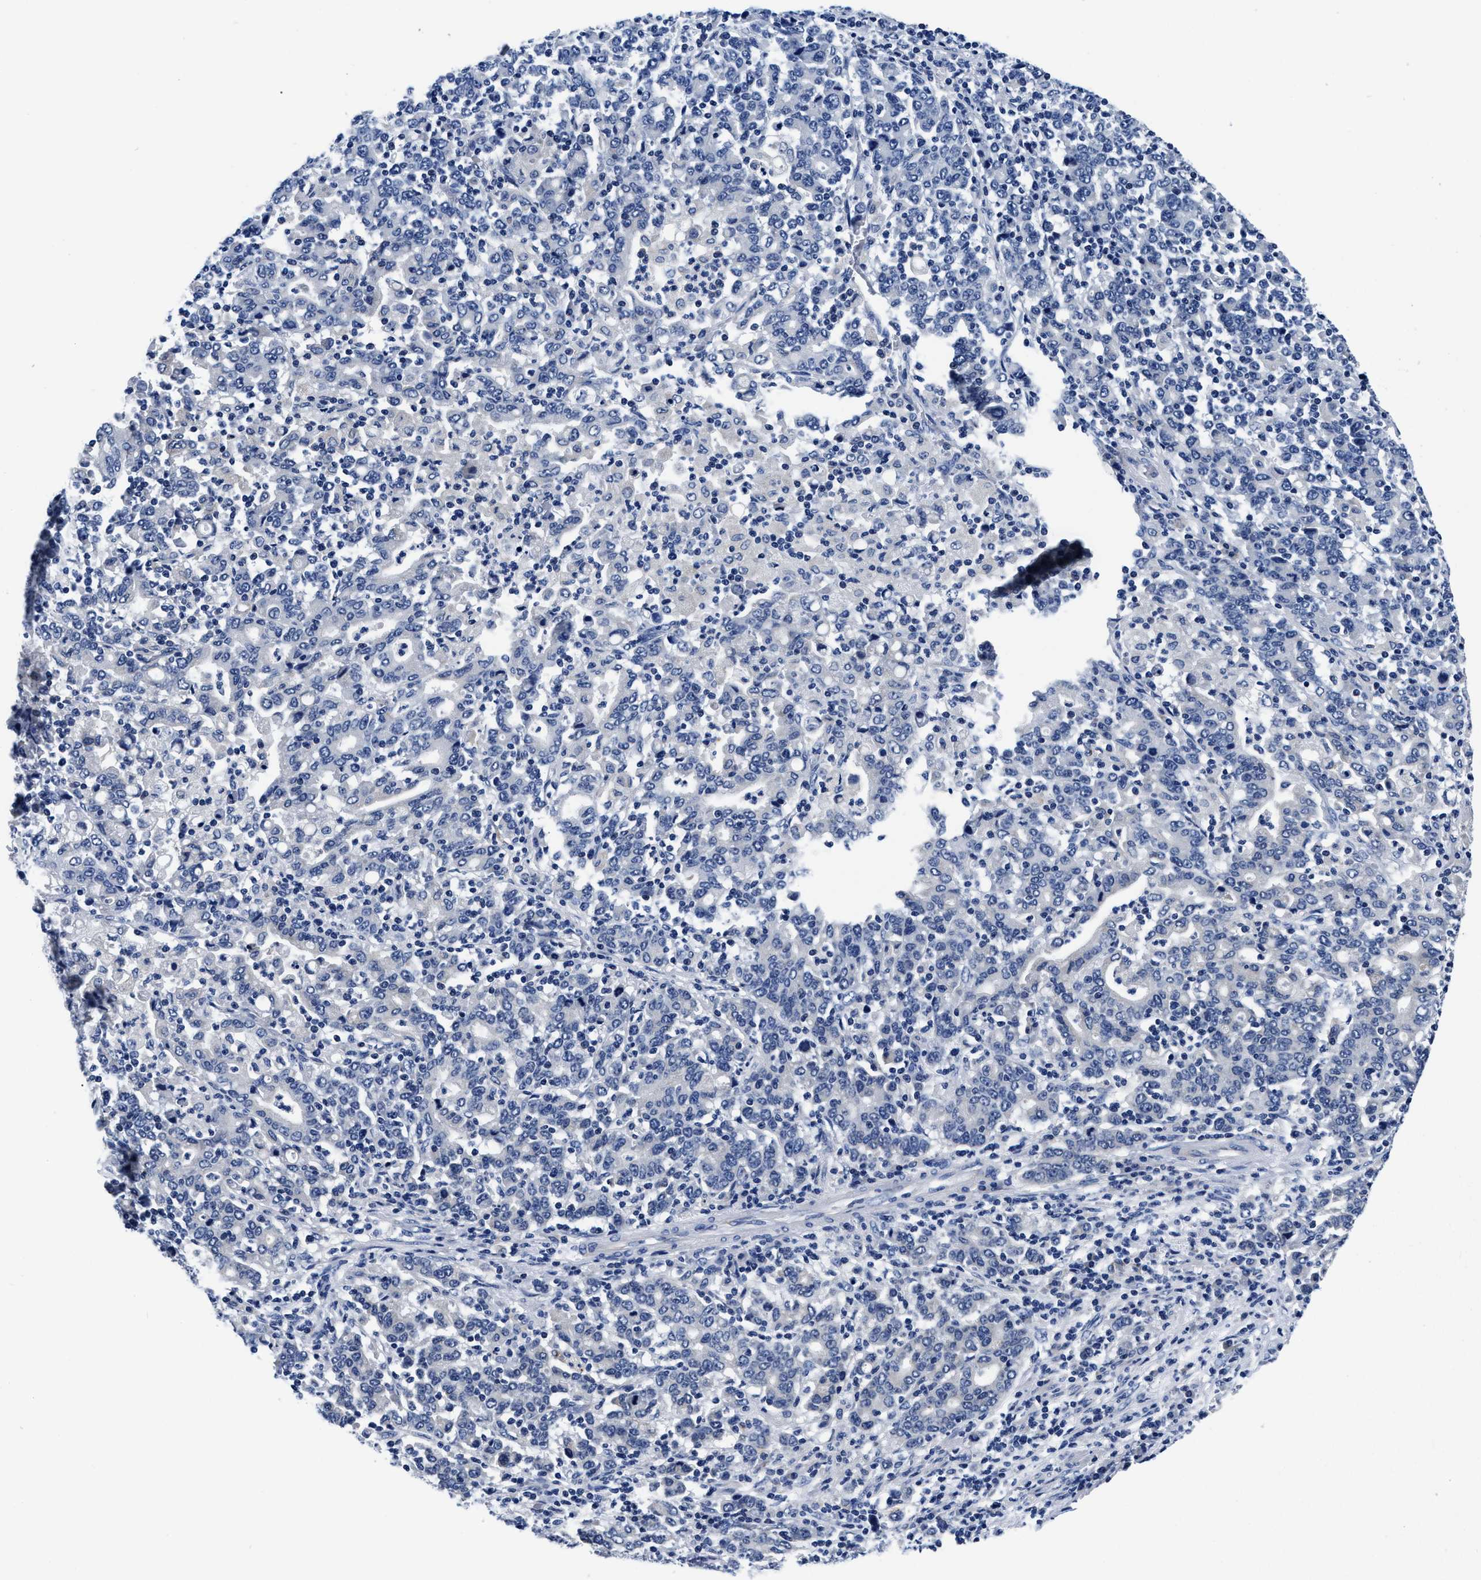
{"staining": {"intensity": "negative", "quantity": "none", "location": "none"}, "tissue": "stomach cancer", "cell_type": "Tumor cells", "image_type": "cancer", "snomed": [{"axis": "morphology", "description": "Adenocarcinoma, NOS"}, {"axis": "topography", "description": "Stomach, upper"}], "caption": "IHC image of neoplastic tissue: stomach adenocarcinoma stained with DAB (3,3'-diaminobenzidine) demonstrates no significant protein positivity in tumor cells.", "gene": "SLC35F1", "patient": {"sex": "male", "age": 69}}